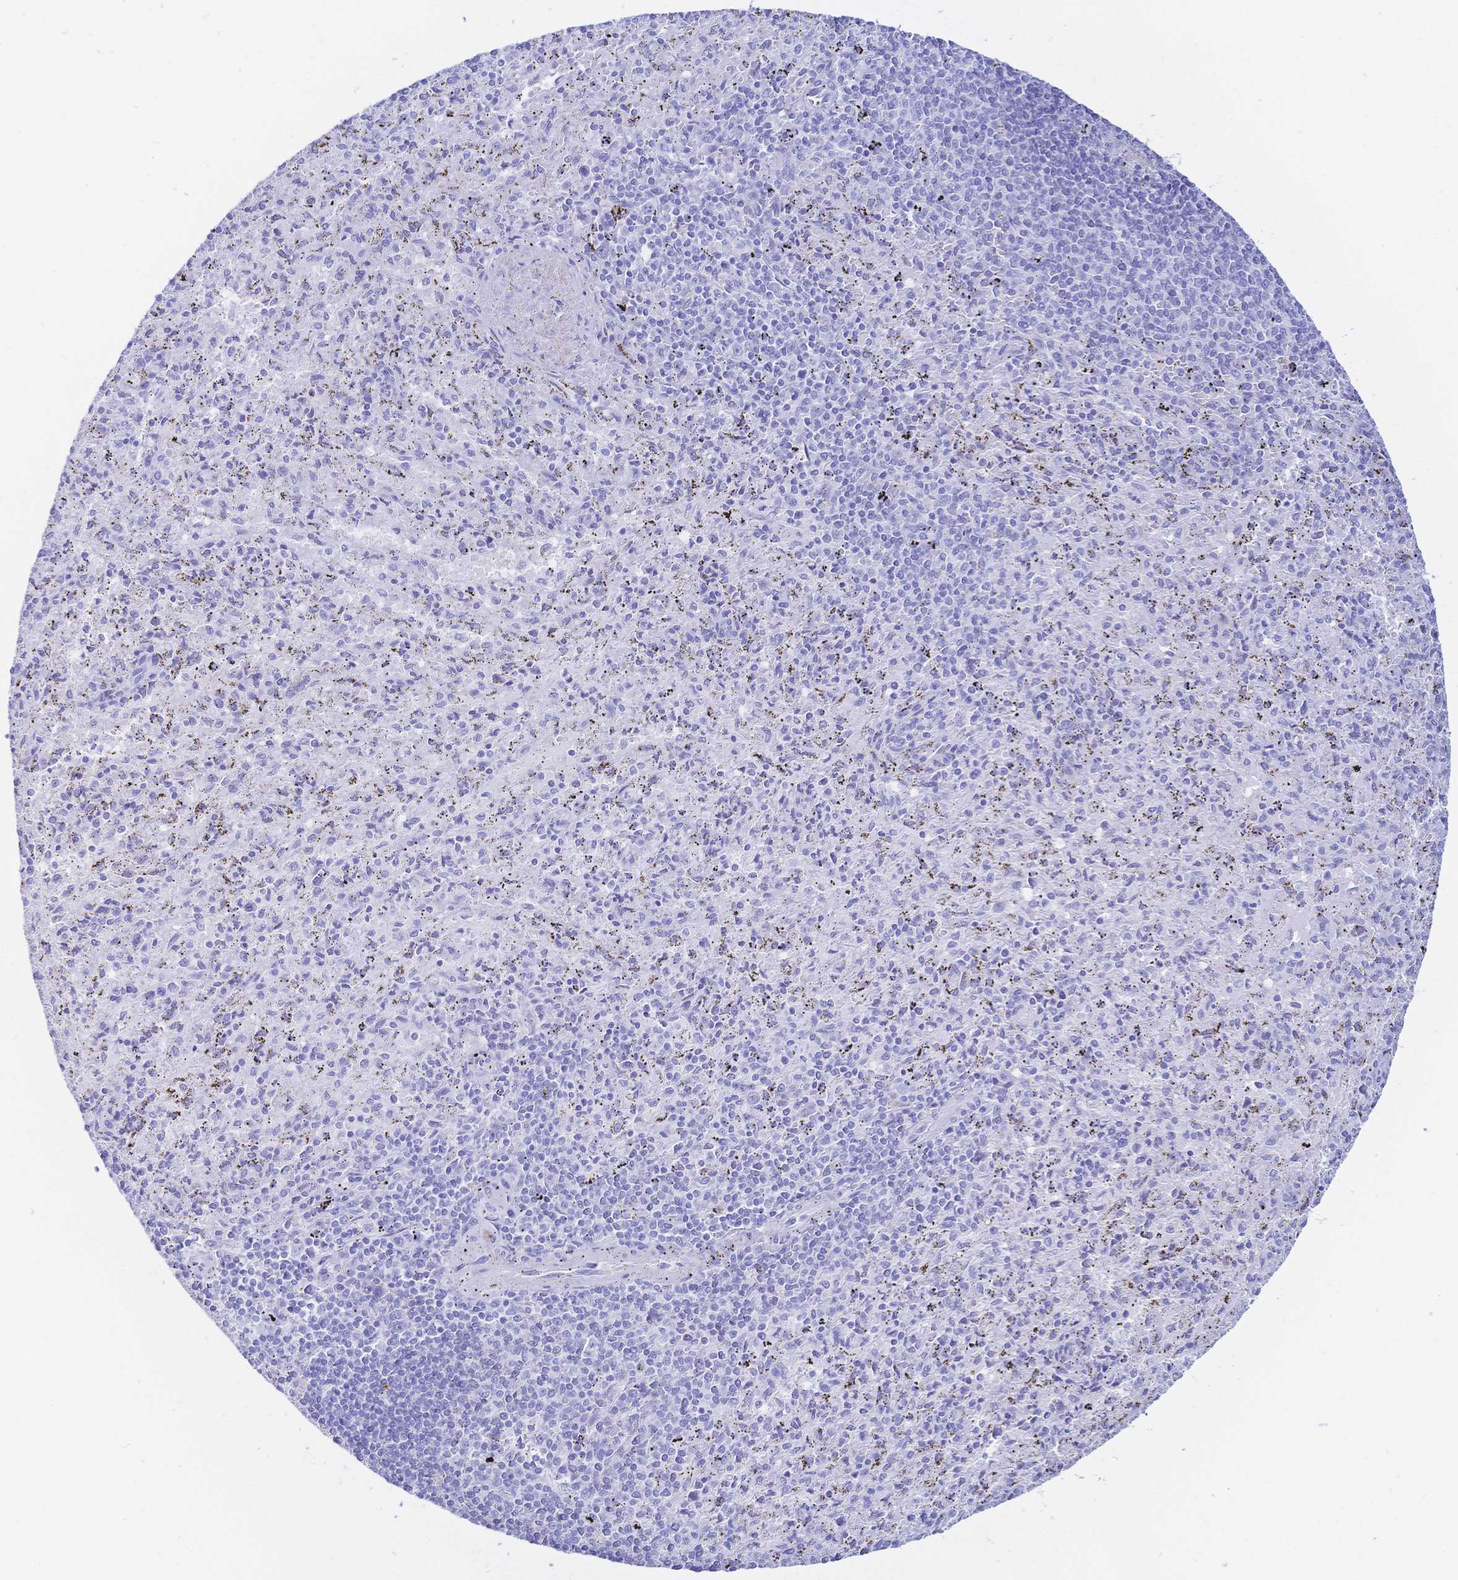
{"staining": {"intensity": "negative", "quantity": "none", "location": "none"}, "tissue": "spleen", "cell_type": "Cells in red pulp", "image_type": "normal", "snomed": [{"axis": "morphology", "description": "Normal tissue, NOS"}, {"axis": "topography", "description": "Spleen"}], "caption": "A high-resolution image shows immunohistochemistry staining of normal spleen, which demonstrates no significant staining in cells in red pulp.", "gene": "UMOD", "patient": {"sex": "male", "age": 57}}